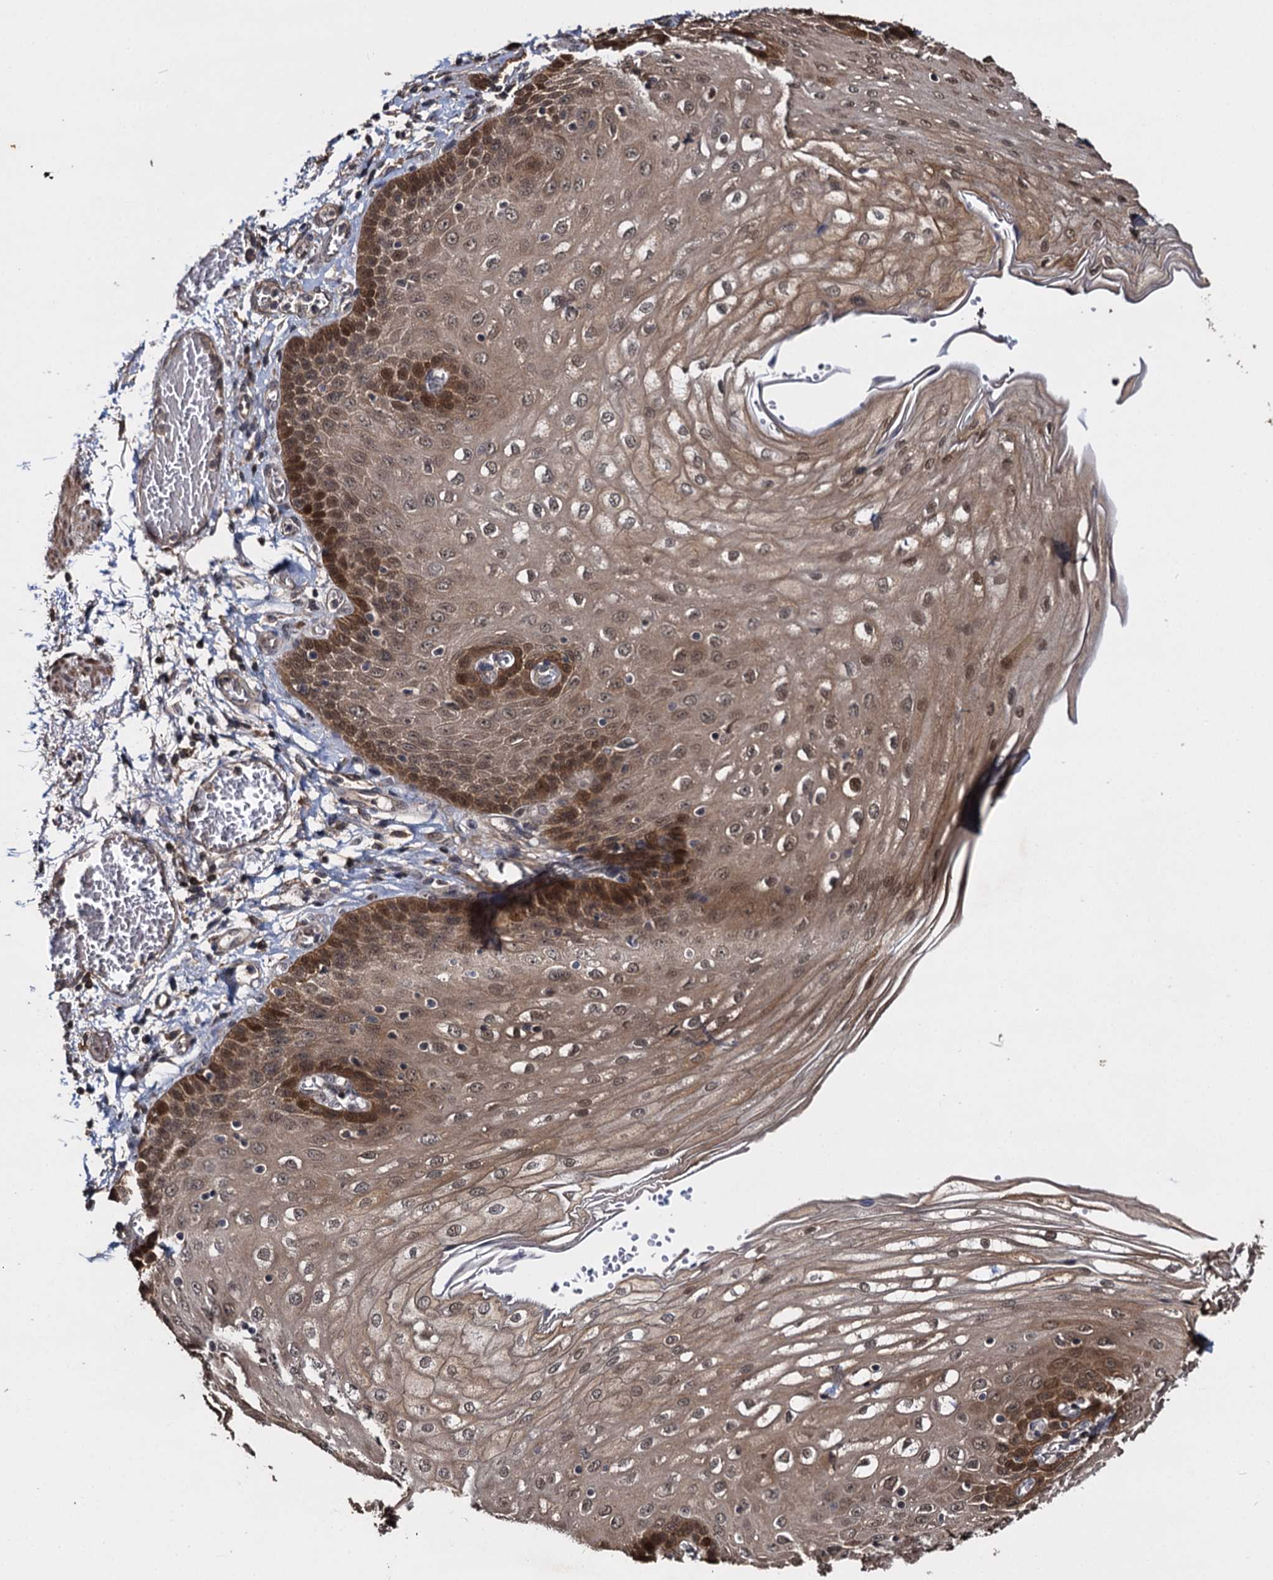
{"staining": {"intensity": "moderate", "quantity": ">75%", "location": "cytoplasmic/membranous,nuclear"}, "tissue": "esophagus", "cell_type": "Squamous epithelial cells", "image_type": "normal", "snomed": [{"axis": "morphology", "description": "Normal tissue, NOS"}, {"axis": "topography", "description": "Esophagus"}], "caption": "DAB (3,3'-diaminobenzidine) immunohistochemical staining of normal human esophagus displays moderate cytoplasmic/membranous,nuclear protein positivity in about >75% of squamous epithelial cells.", "gene": "SLC46A3", "patient": {"sex": "male", "age": 81}}